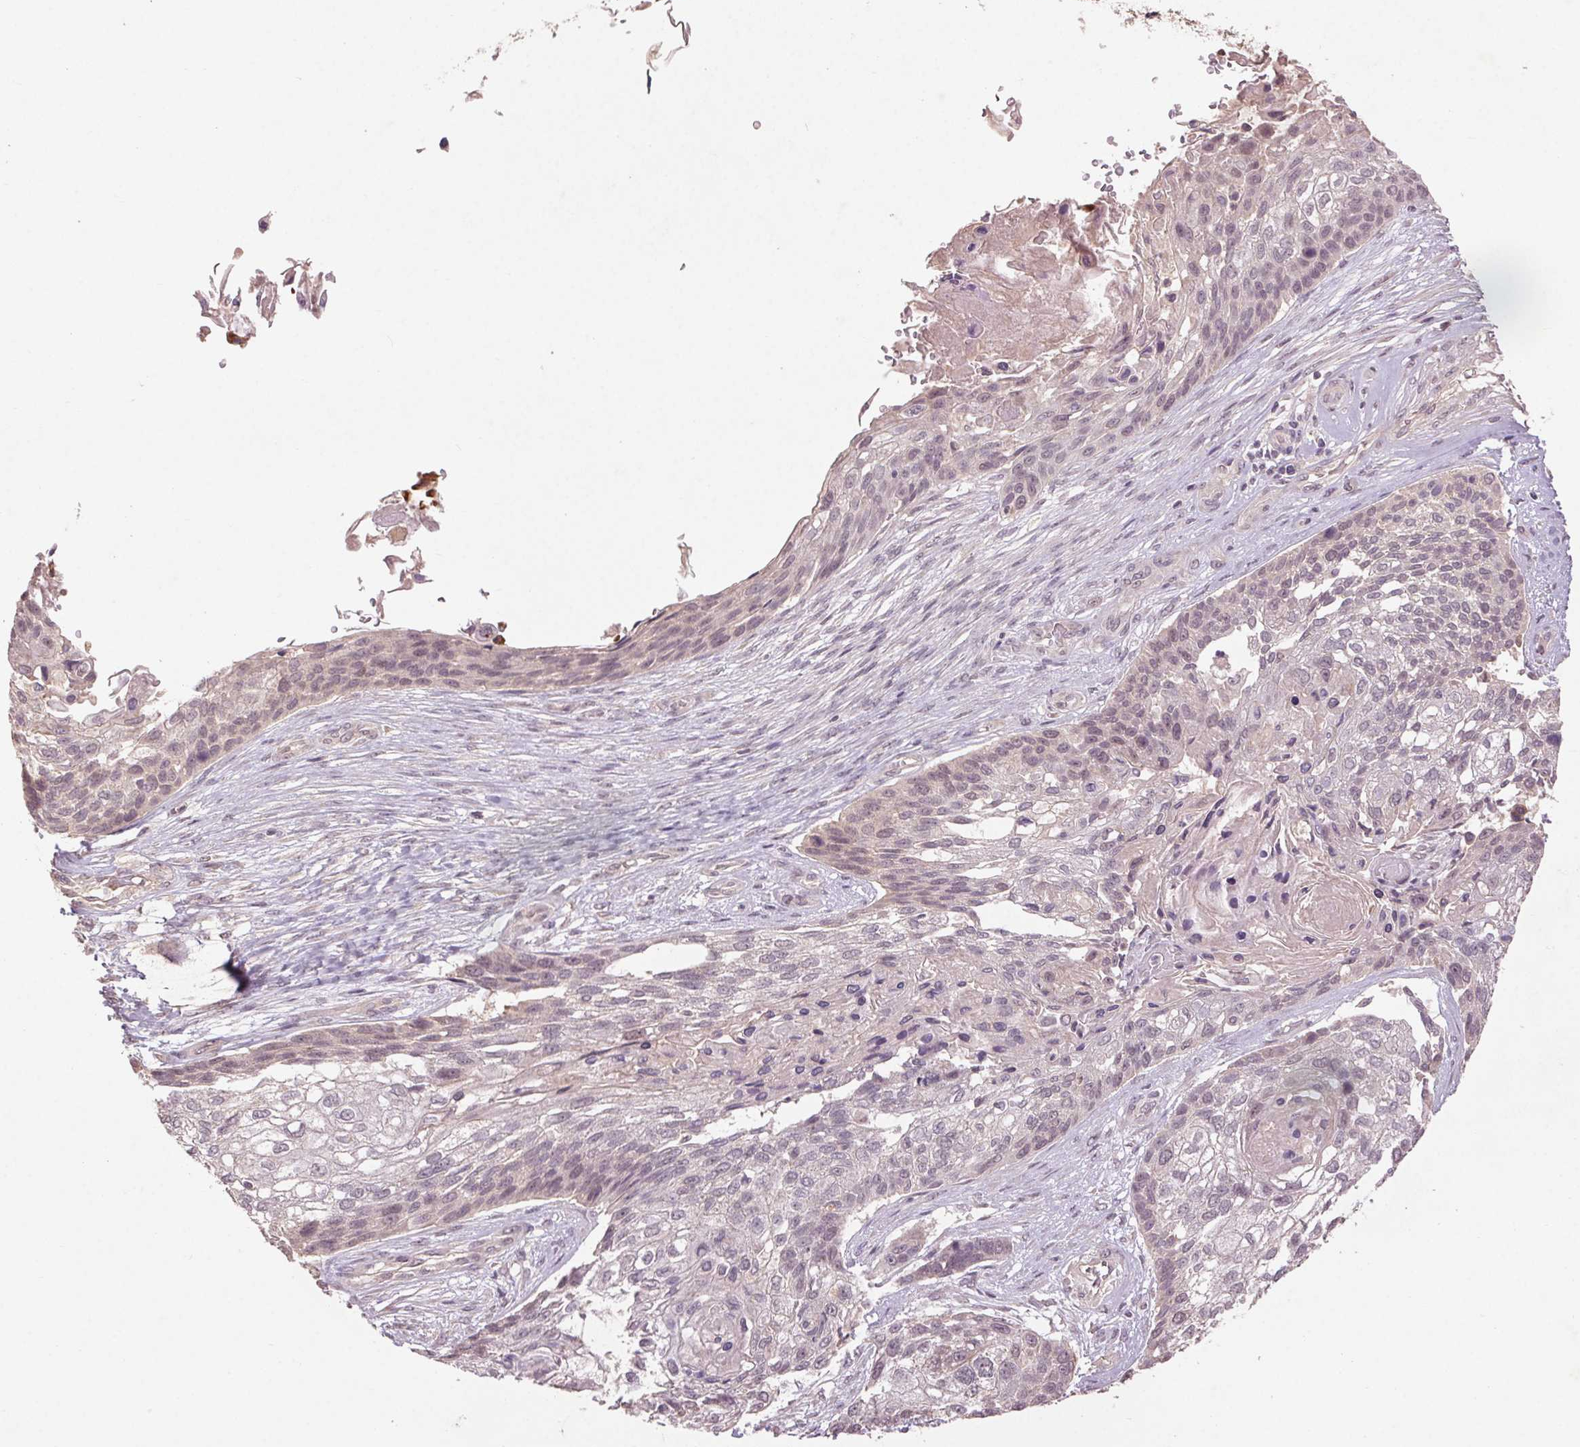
{"staining": {"intensity": "negative", "quantity": "none", "location": "none"}, "tissue": "lung cancer", "cell_type": "Tumor cells", "image_type": "cancer", "snomed": [{"axis": "morphology", "description": "Squamous cell carcinoma, NOS"}, {"axis": "topography", "description": "Lung"}], "caption": "An image of human squamous cell carcinoma (lung) is negative for staining in tumor cells.", "gene": "SMLR1", "patient": {"sex": "male", "age": 69}}